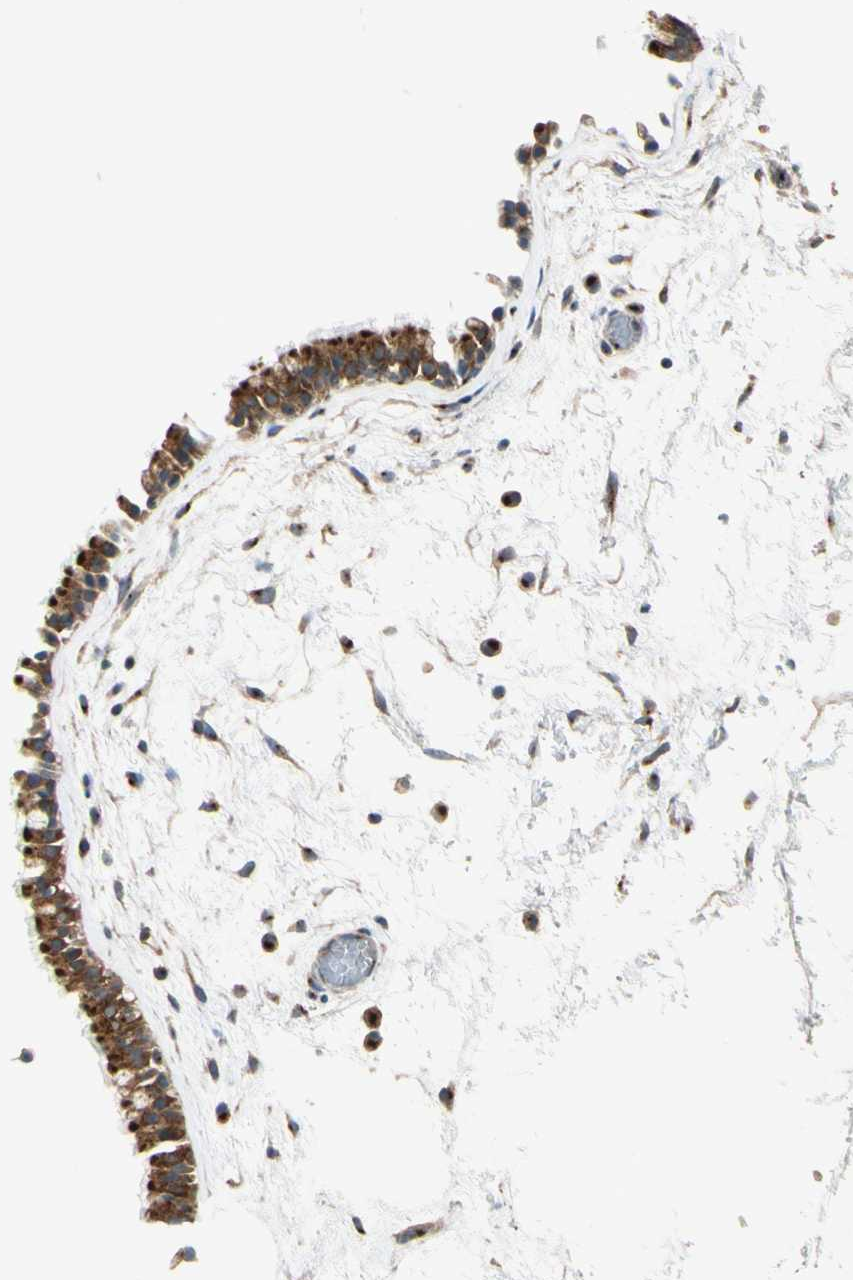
{"staining": {"intensity": "strong", "quantity": ">75%", "location": "cytoplasmic/membranous"}, "tissue": "nasopharynx", "cell_type": "Respiratory epithelial cells", "image_type": "normal", "snomed": [{"axis": "morphology", "description": "Normal tissue, NOS"}, {"axis": "morphology", "description": "Inflammation, NOS"}, {"axis": "topography", "description": "Nasopharynx"}], "caption": "A high-resolution photomicrograph shows IHC staining of normal nasopharynx, which exhibits strong cytoplasmic/membranous staining in about >75% of respiratory epithelial cells.", "gene": "AKAP9", "patient": {"sex": "male", "age": 48}}